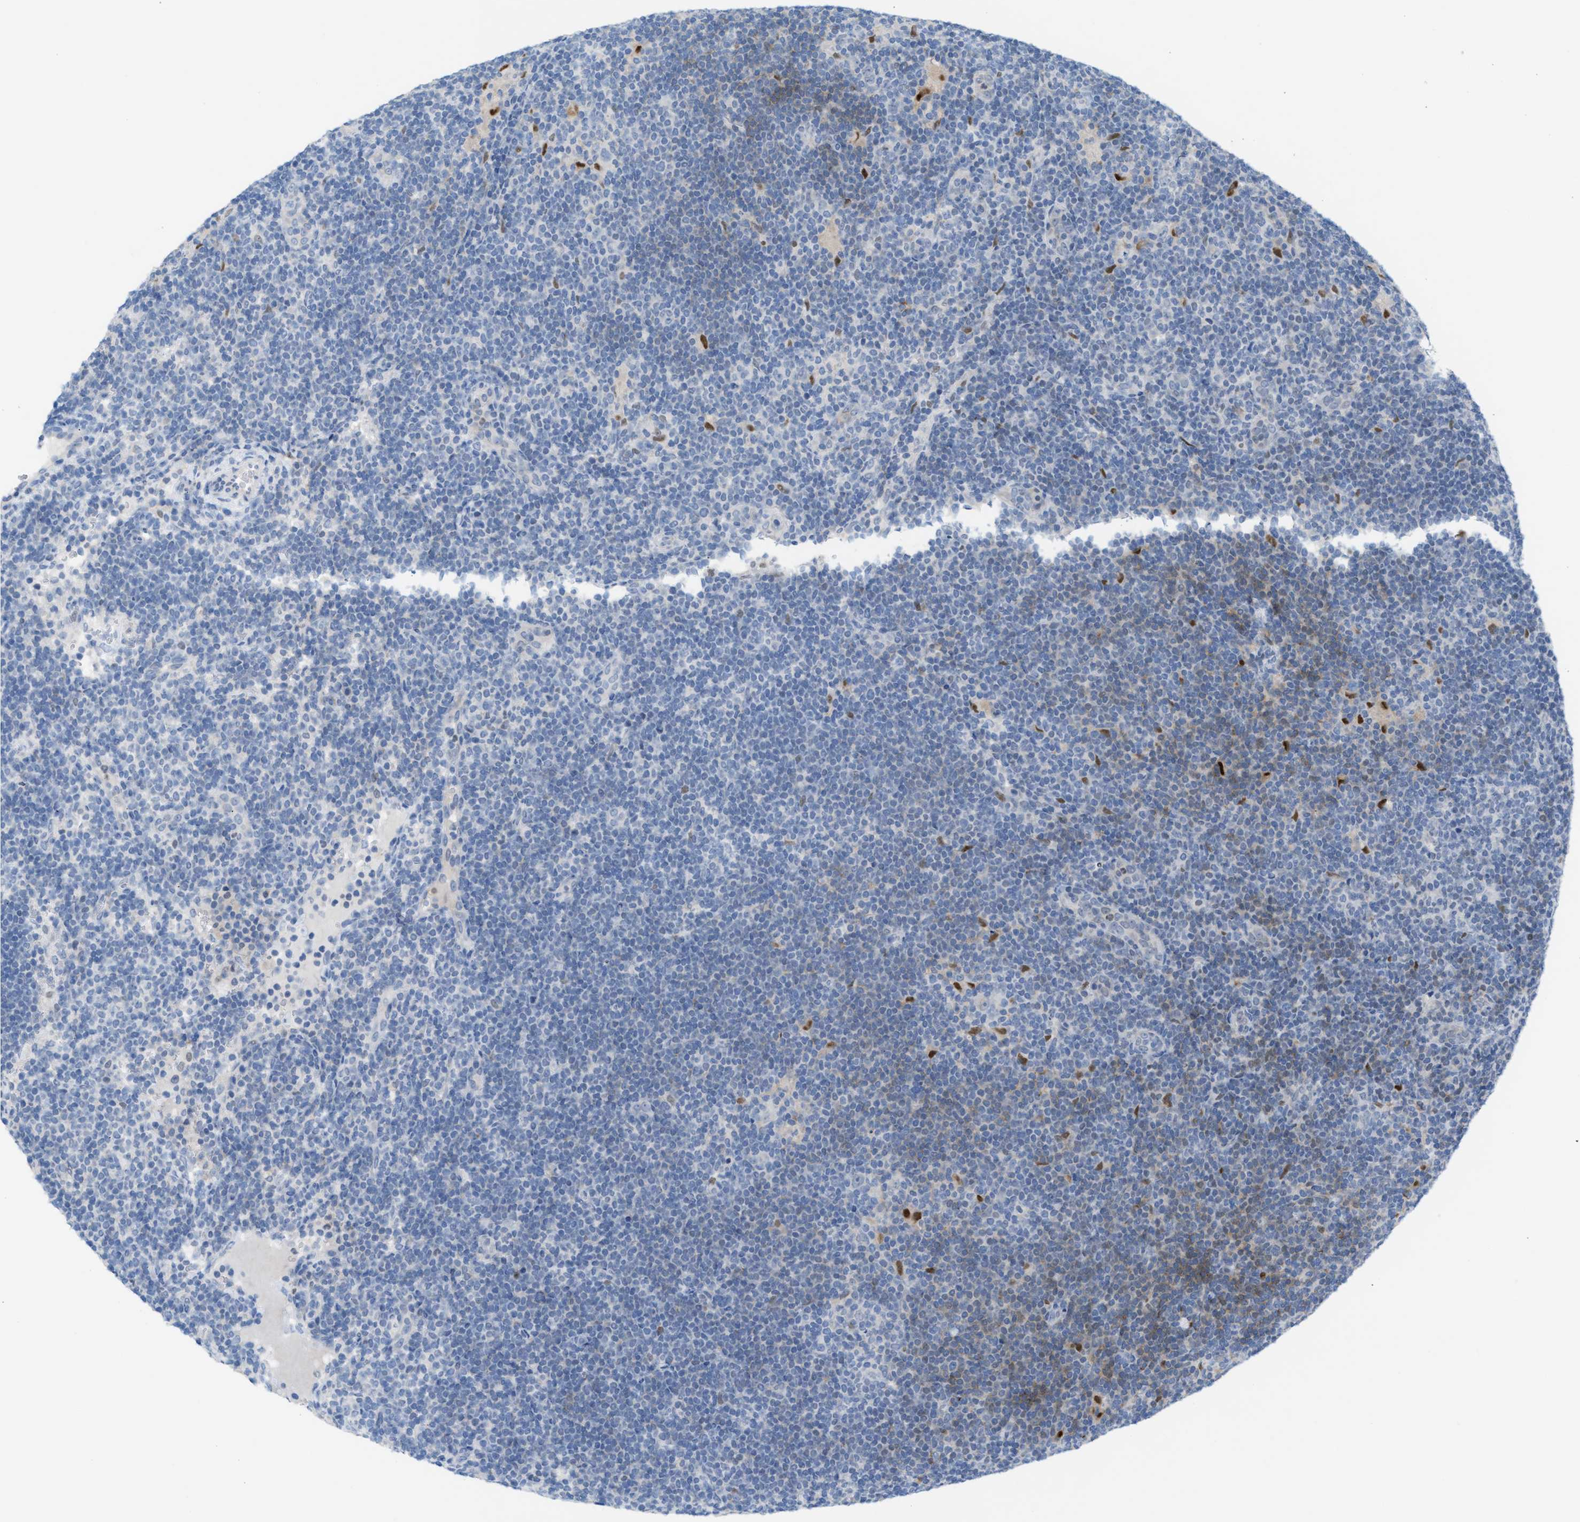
{"staining": {"intensity": "negative", "quantity": "none", "location": "none"}, "tissue": "lymphoma", "cell_type": "Tumor cells", "image_type": "cancer", "snomed": [{"axis": "morphology", "description": "Hodgkin's disease, NOS"}, {"axis": "topography", "description": "Lymph node"}], "caption": "The photomicrograph demonstrates no staining of tumor cells in Hodgkin's disease.", "gene": "PPM1D", "patient": {"sex": "female", "age": 57}}